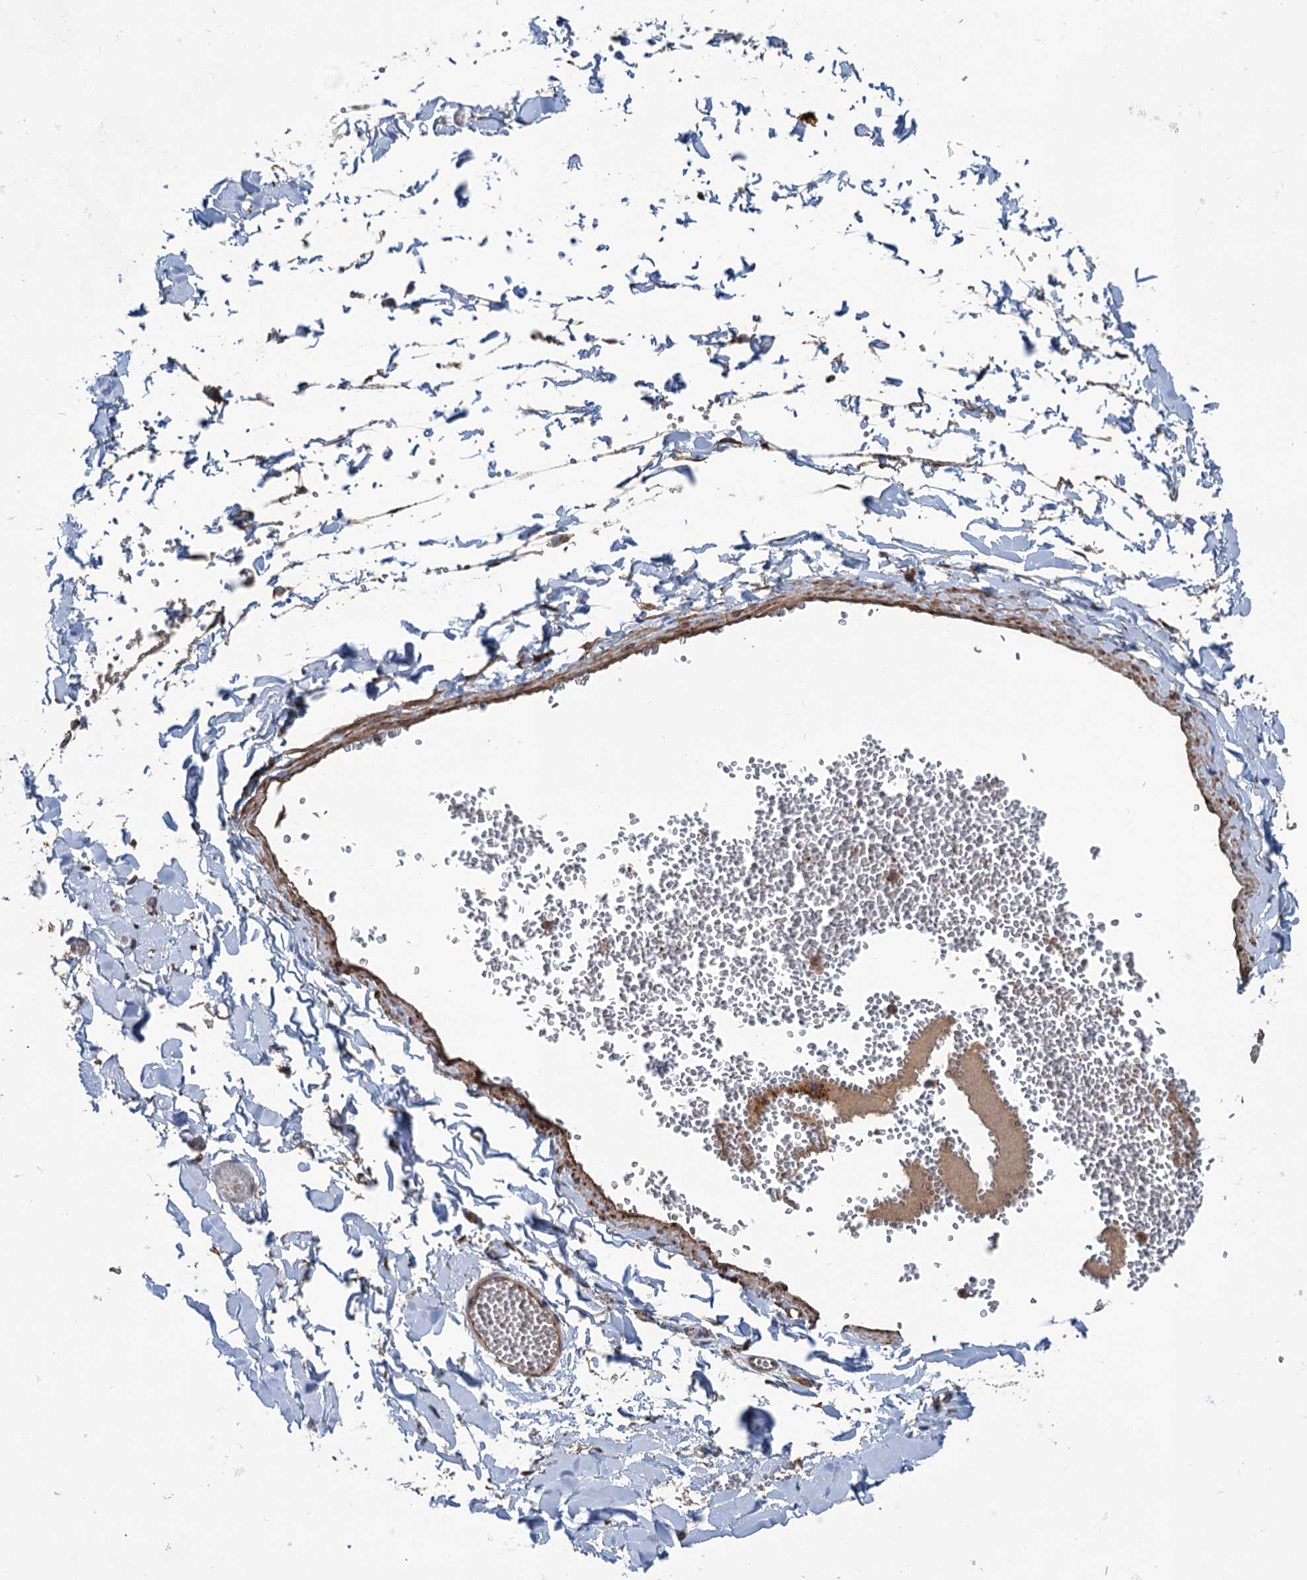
{"staining": {"intensity": "moderate", "quantity": "25%-75%", "location": "cytoplasmic/membranous"}, "tissue": "adipose tissue", "cell_type": "Adipocytes", "image_type": "normal", "snomed": [{"axis": "morphology", "description": "Normal tissue, NOS"}, {"axis": "topography", "description": "Gallbladder"}, {"axis": "topography", "description": "Peripheral nerve tissue"}], "caption": "An immunohistochemistry photomicrograph of unremarkable tissue is shown. Protein staining in brown labels moderate cytoplasmic/membranous positivity in adipose tissue within adipocytes.", "gene": "CALCOCO1", "patient": {"sex": "male", "age": 38}}